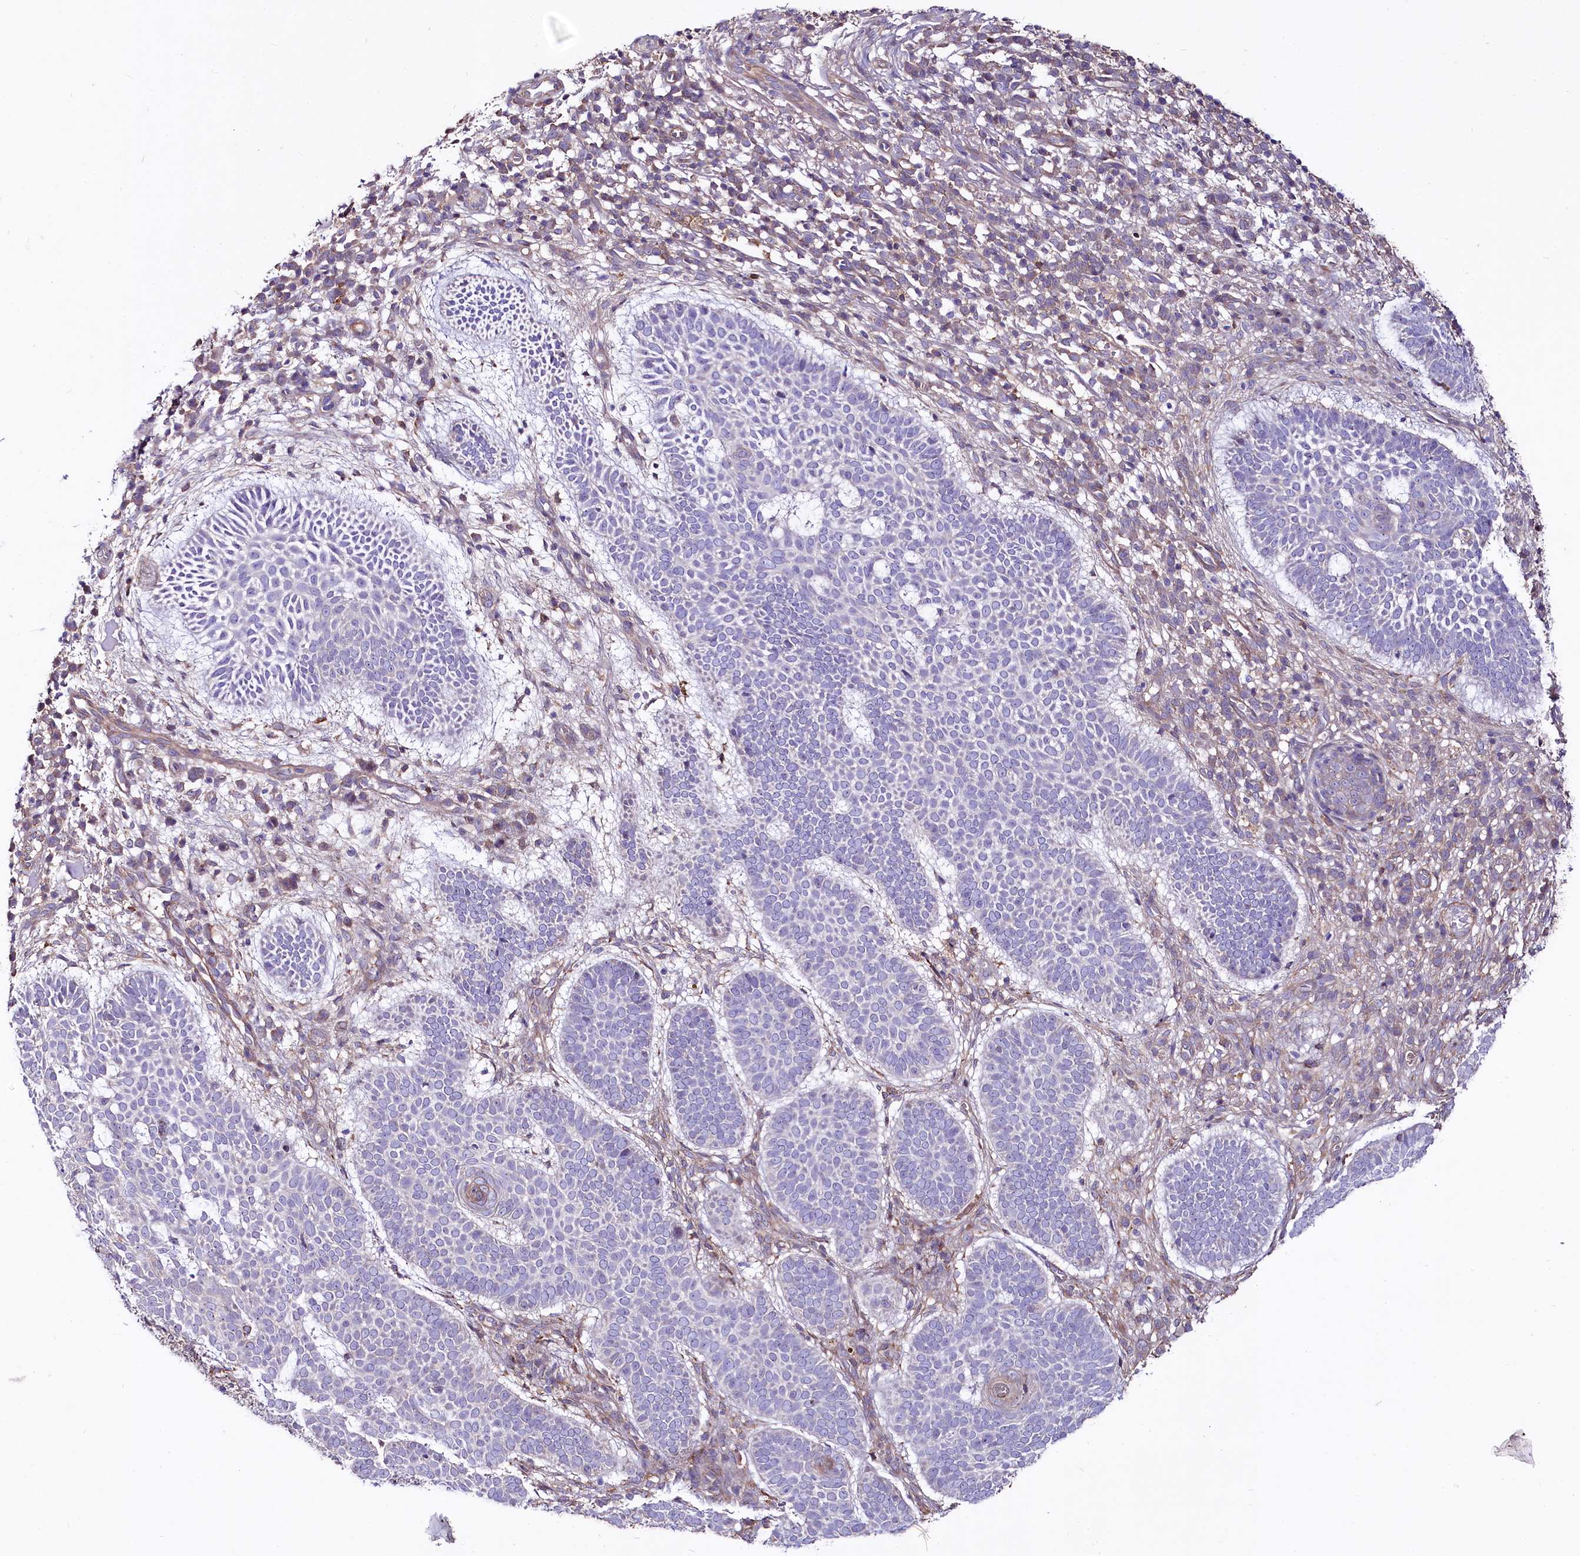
{"staining": {"intensity": "negative", "quantity": "none", "location": "none"}, "tissue": "skin cancer", "cell_type": "Tumor cells", "image_type": "cancer", "snomed": [{"axis": "morphology", "description": "Basal cell carcinoma"}, {"axis": "topography", "description": "Skin"}], "caption": "DAB immunohistochemical staining of skin cancer exhibits no significant staining in tumor cells.", "gene": "FCHSD2", "patient": {"sex": "male", "age": 85}}